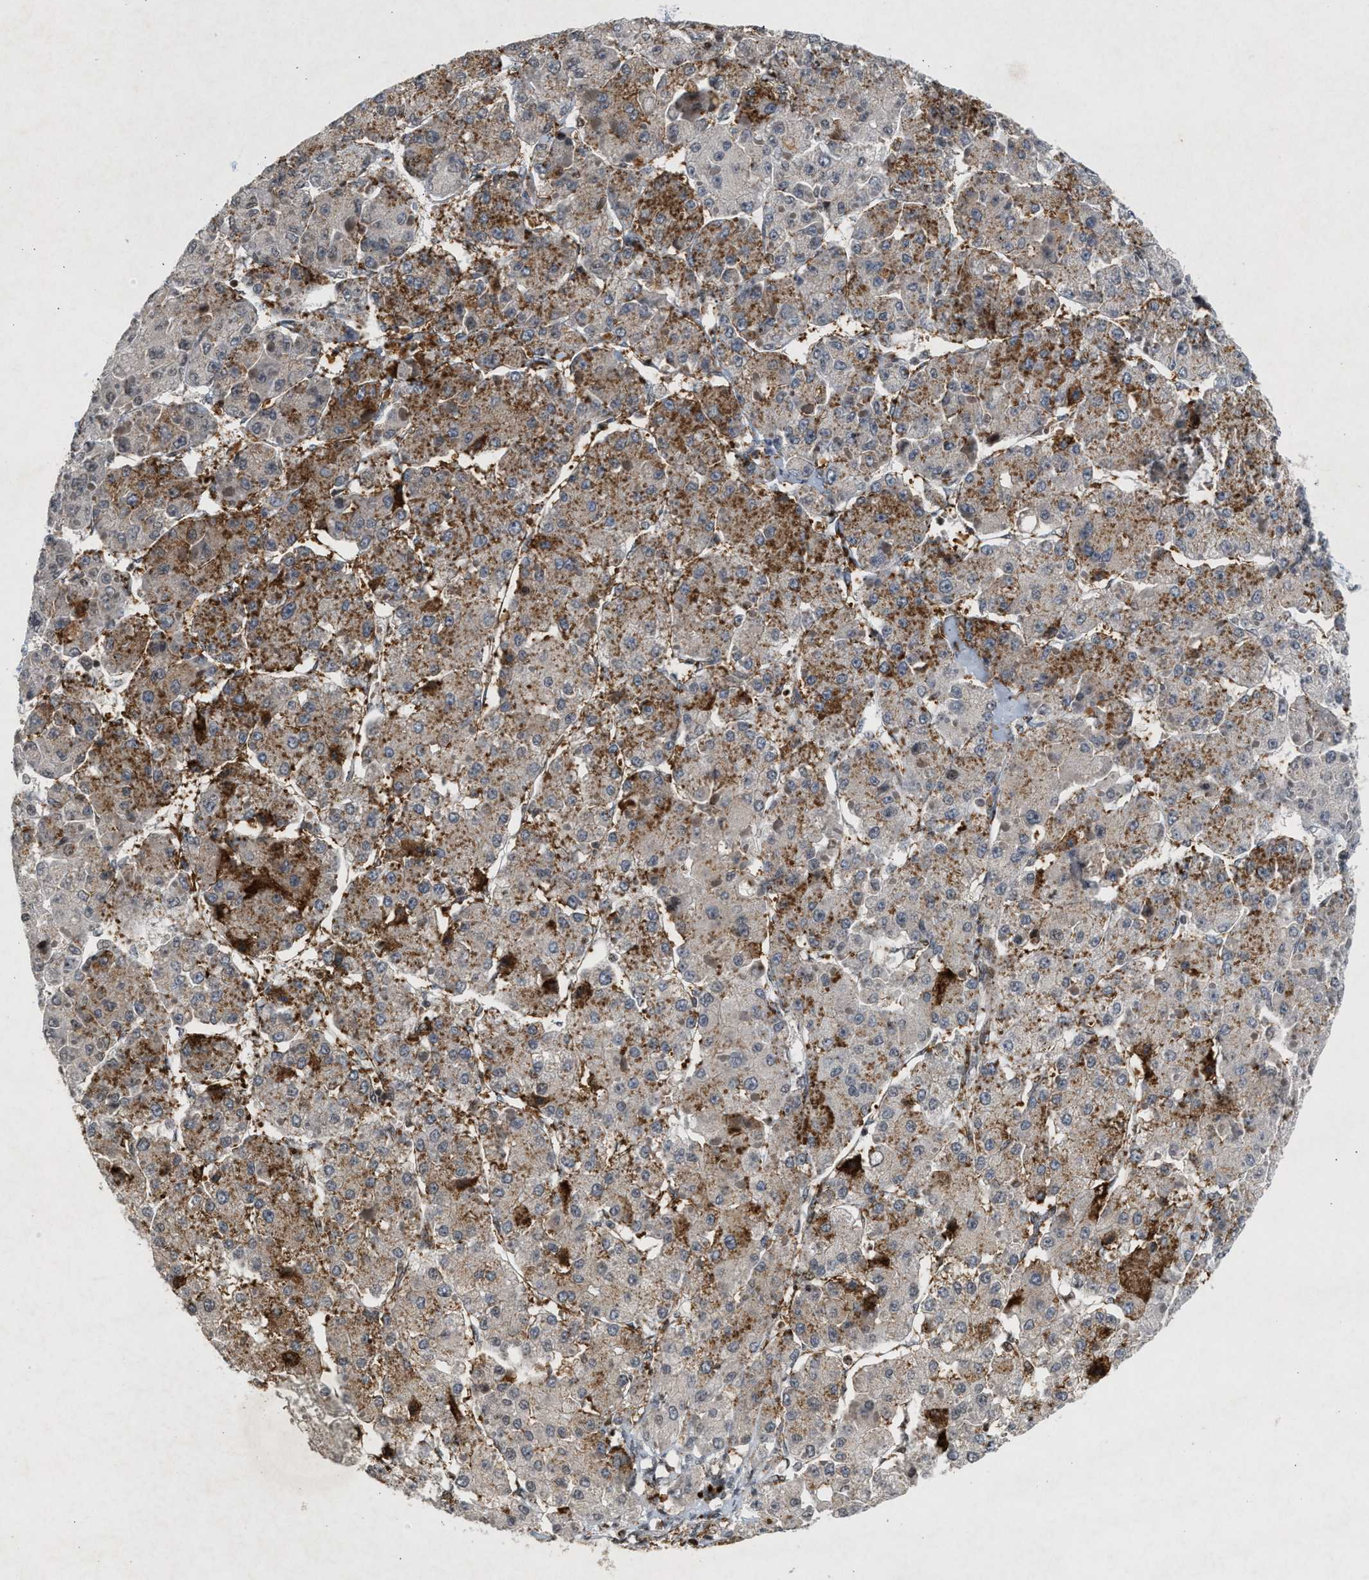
{"staining": {"intensity": "moderate", "quantity": ">75%", "location": "cytoplasmic/membranous"}, "tissue": "liver cancer", "cell_type": "Tumor cells", "image_type": "cancer", "snomed": [{"axis": "morphology", "description": "Carcinoma, Hepatocellular, NOS"}, {"axis": "topography", "description": "Liver"}], "caption": "Human hepatocellular carcinoma (liver) stained with a brown dye shows moderate cytoplasmic/membranous positive positivity in about >75% of tumor cells.", "gene": "ZPR1", "patient": {"sex": "female", "age": 73}}